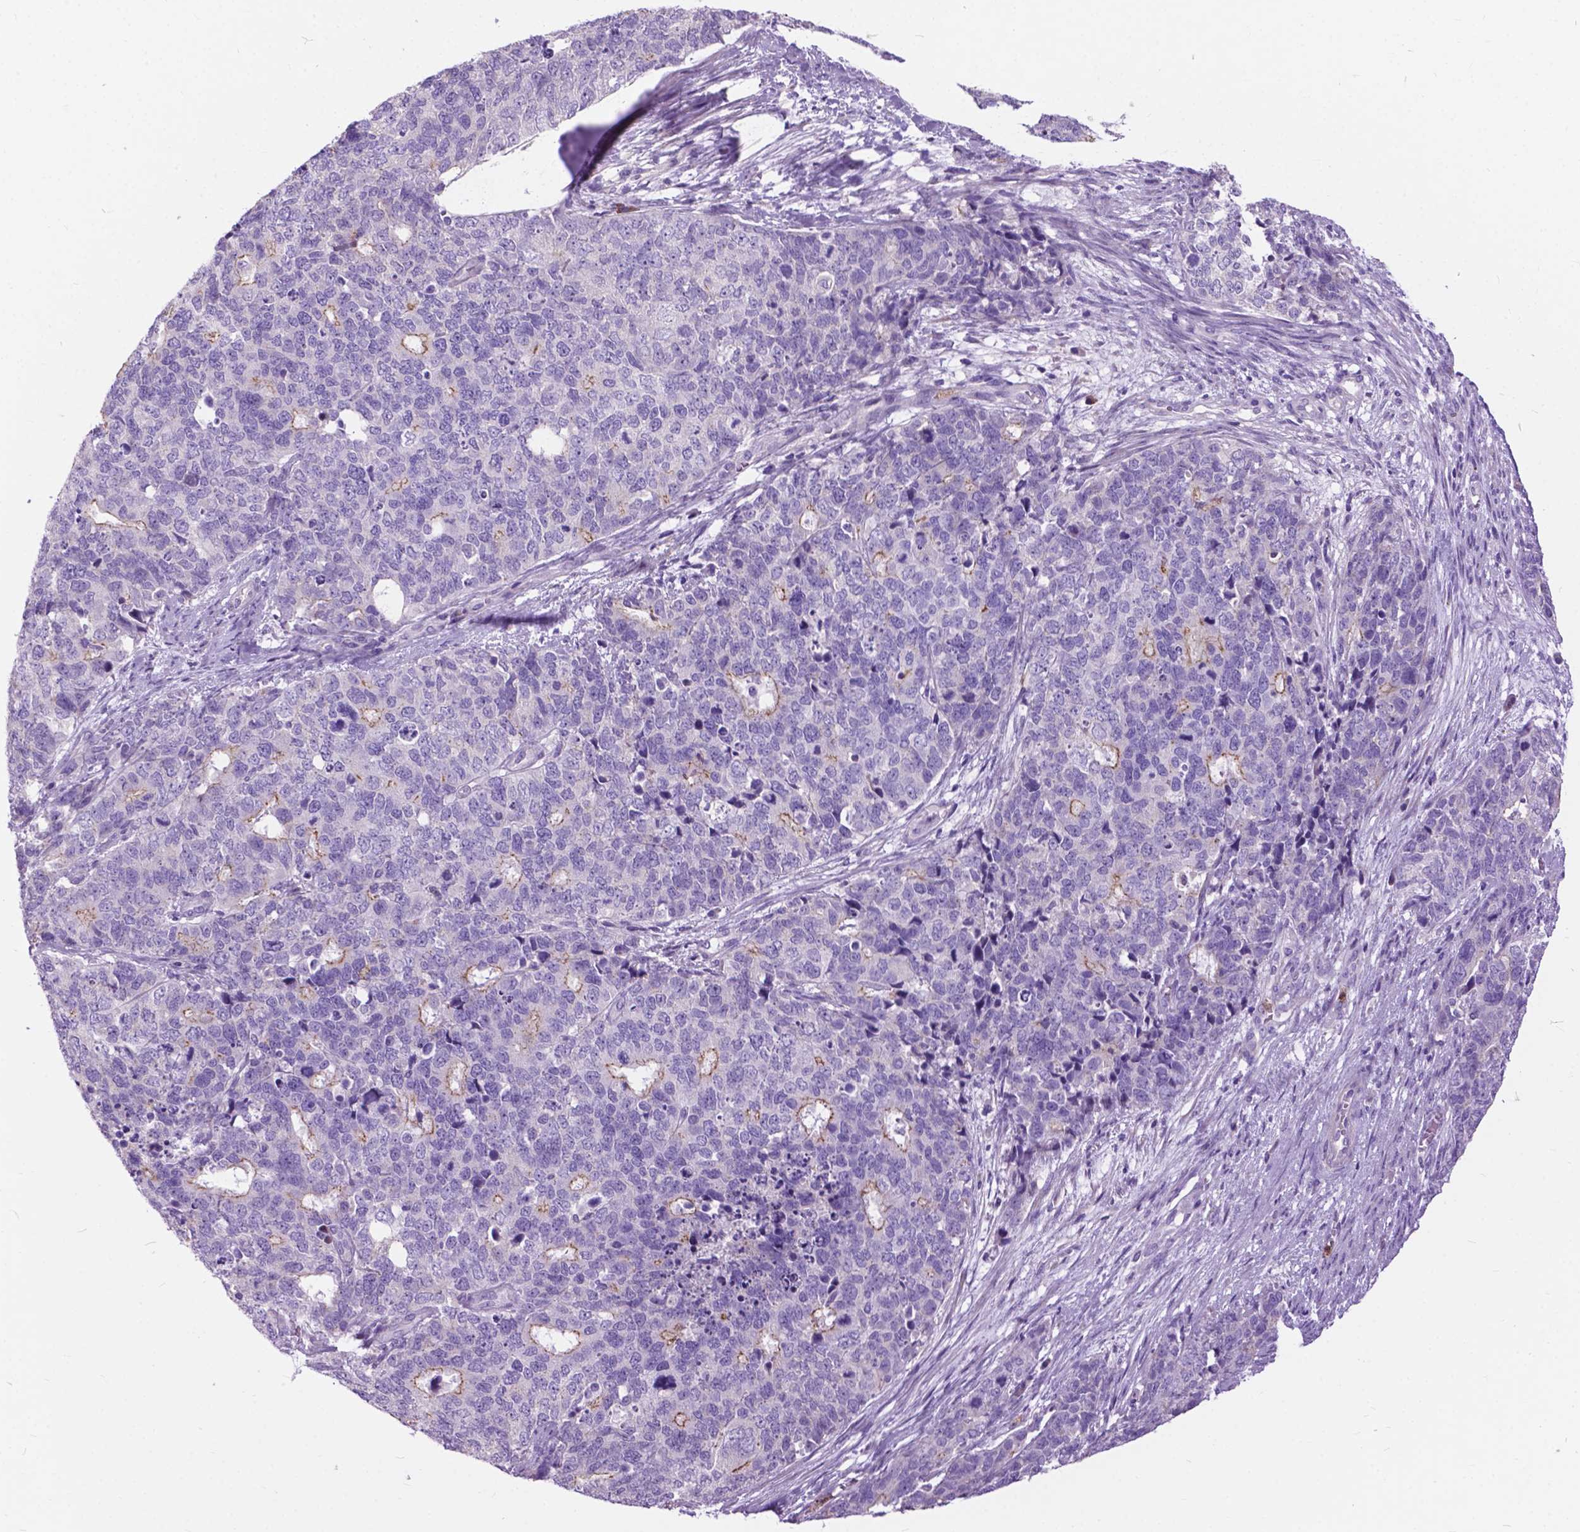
{"staining": {"intensity": "weak", "quantity": "<25%", "location": "cytoplasmic/membranous"}, "tissue": "cervical cancer", "cell_type": "Tumor cells", "image_type": "cancer", "snomed": [{"axis": "morphology", "description": "Squamous cell carcinoma, NOS"}, {"axis": "topography", "description": "Cervix"}], "caption": "An immunohistochemistry (IHC) image of cervical cancer is shown. There is no staining in tumor cells of cervical cancer.", "gene": "PRR35", "patient": {"sex": "female", "age": 63}}